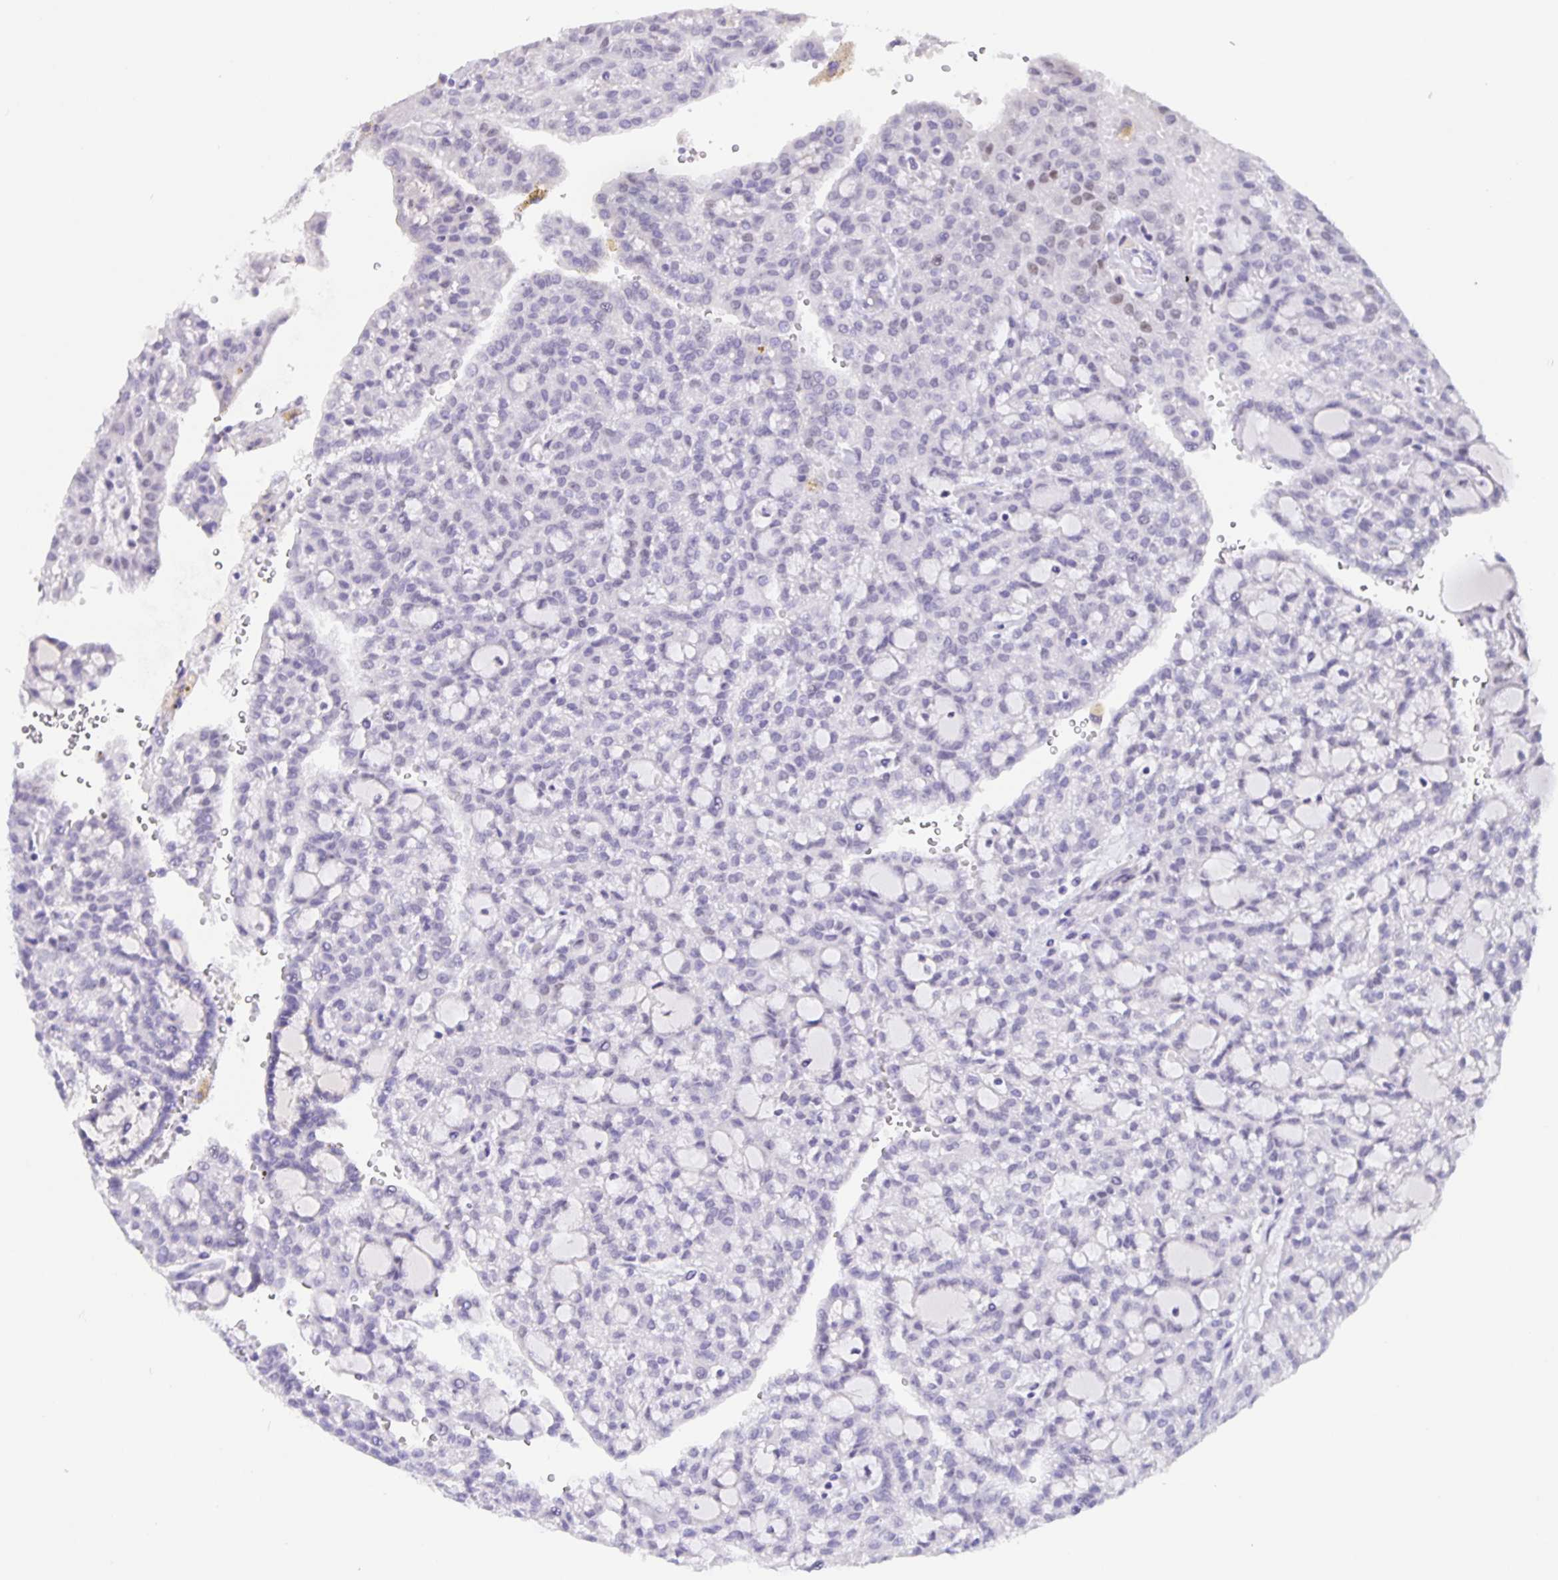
{"staining": {"intensity": "negative", "quantity": "none", "location": "none"}, "tissue": "renal cancer", "cell_type": "Tumor cells", "image_type": "cancer", "snomed": [{"axis": "morphology", "description": "Adenocarcinoma, NOS"}, {"axis": "topography", "description": "Kidney"}], "caption": "The immunohistochemistry (IHC) histopathology image has no significant expression in tumor cells of adenocarcinoma (renal) tissue.", "gene": "FOSL2", "patient": {"sex": "male", "age": 63}}